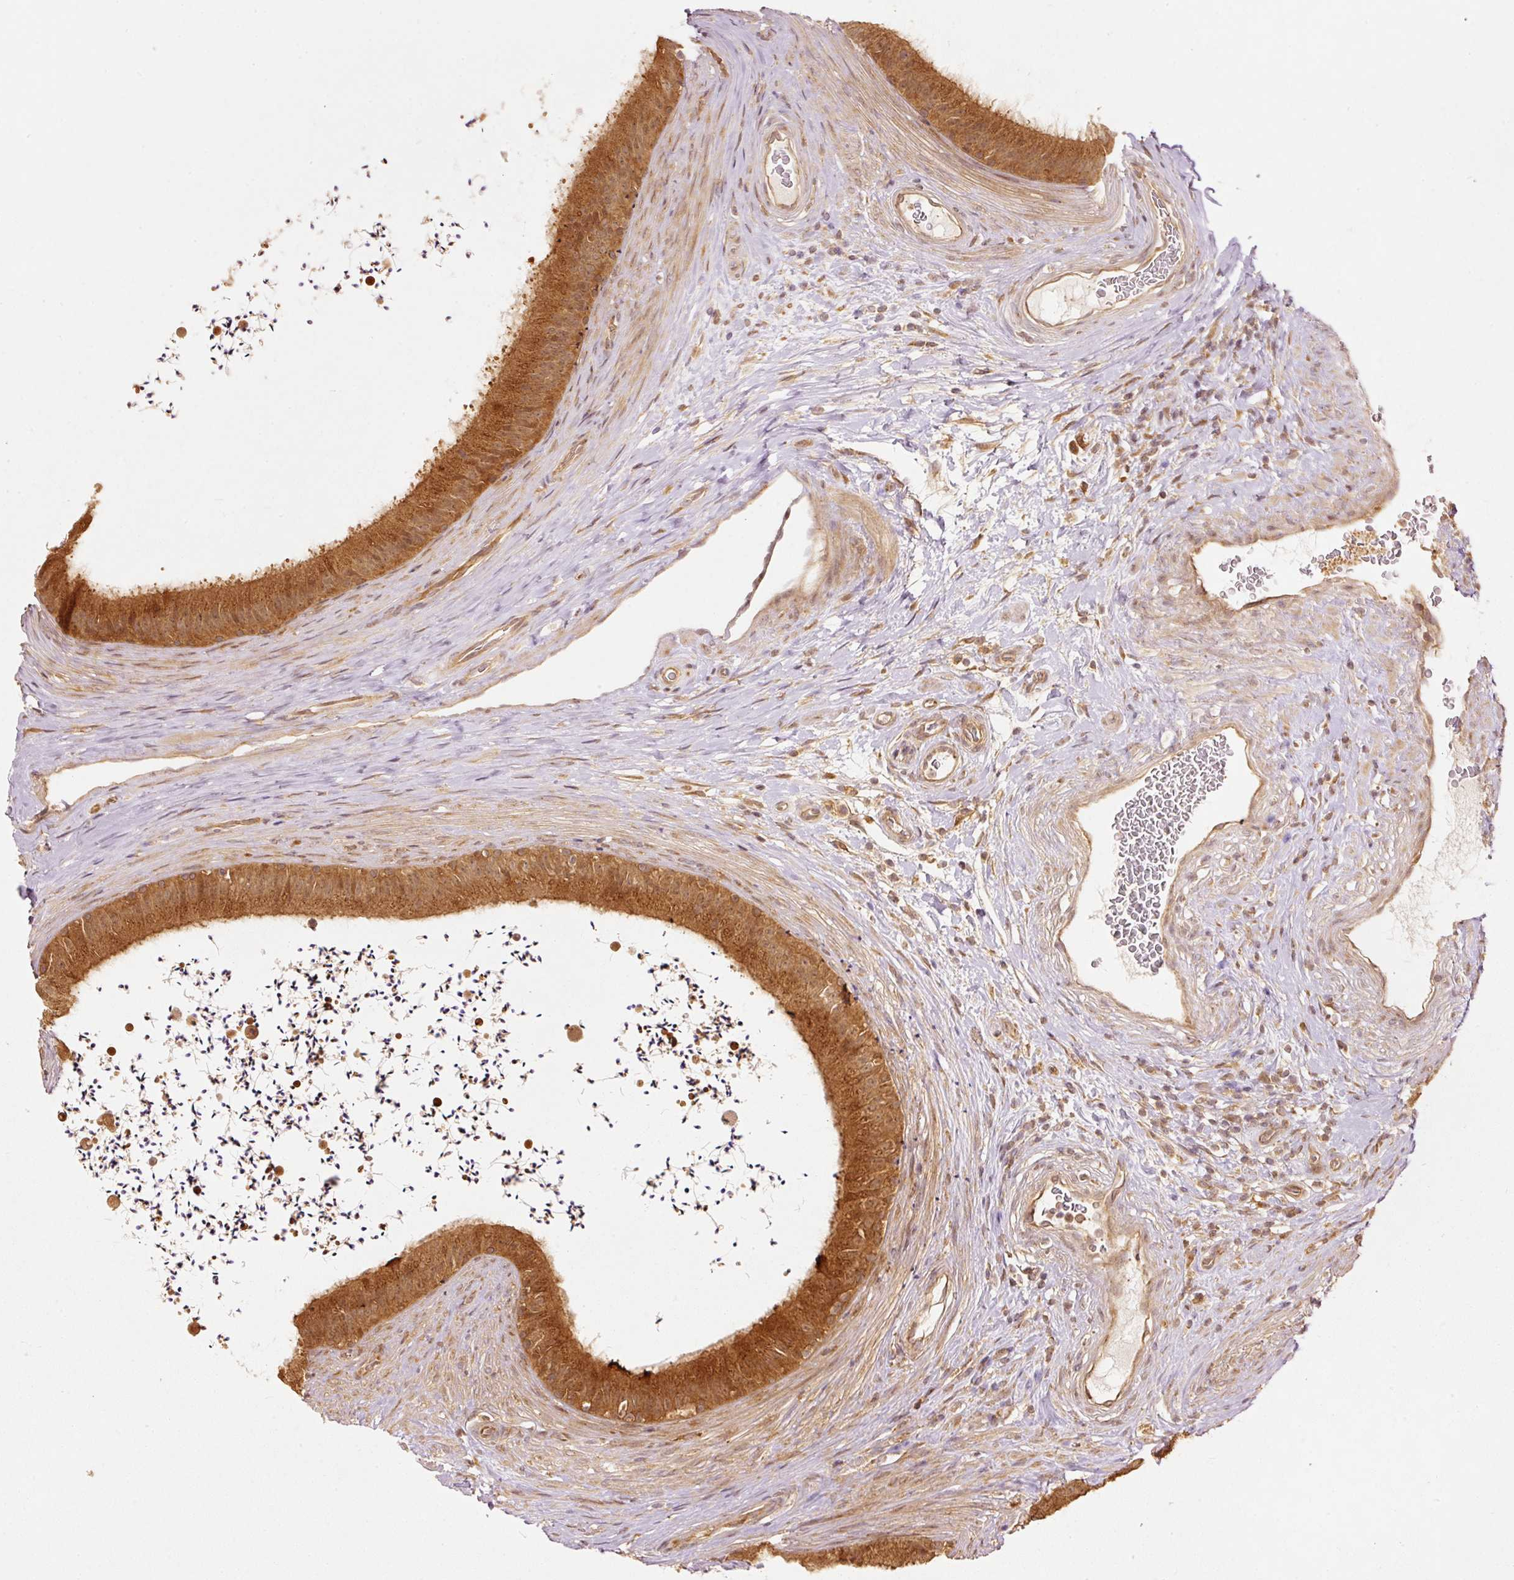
{"staining": {"intensity": "strong", "quantity": "25%-75%", "location": "cytoplasmic/membranous"}, "tissue": "epididymis", "cell_type": "Glandular cells", "image_type": "normal", "snomed": [{"axis": "morphology", "description": "Normal tissue, NOS"}, {"axis": "topography", "description": "Testis"}, {"axis": "topography", "description": "Epididymis"}], "caption": "Strong cytoplasmic/membranous protein positivity is appreciated in approximately 25%-75% of glandular cells in epididymis.", "gene": "EIF3B", "patient": {"sex": "male", "age": 41}}